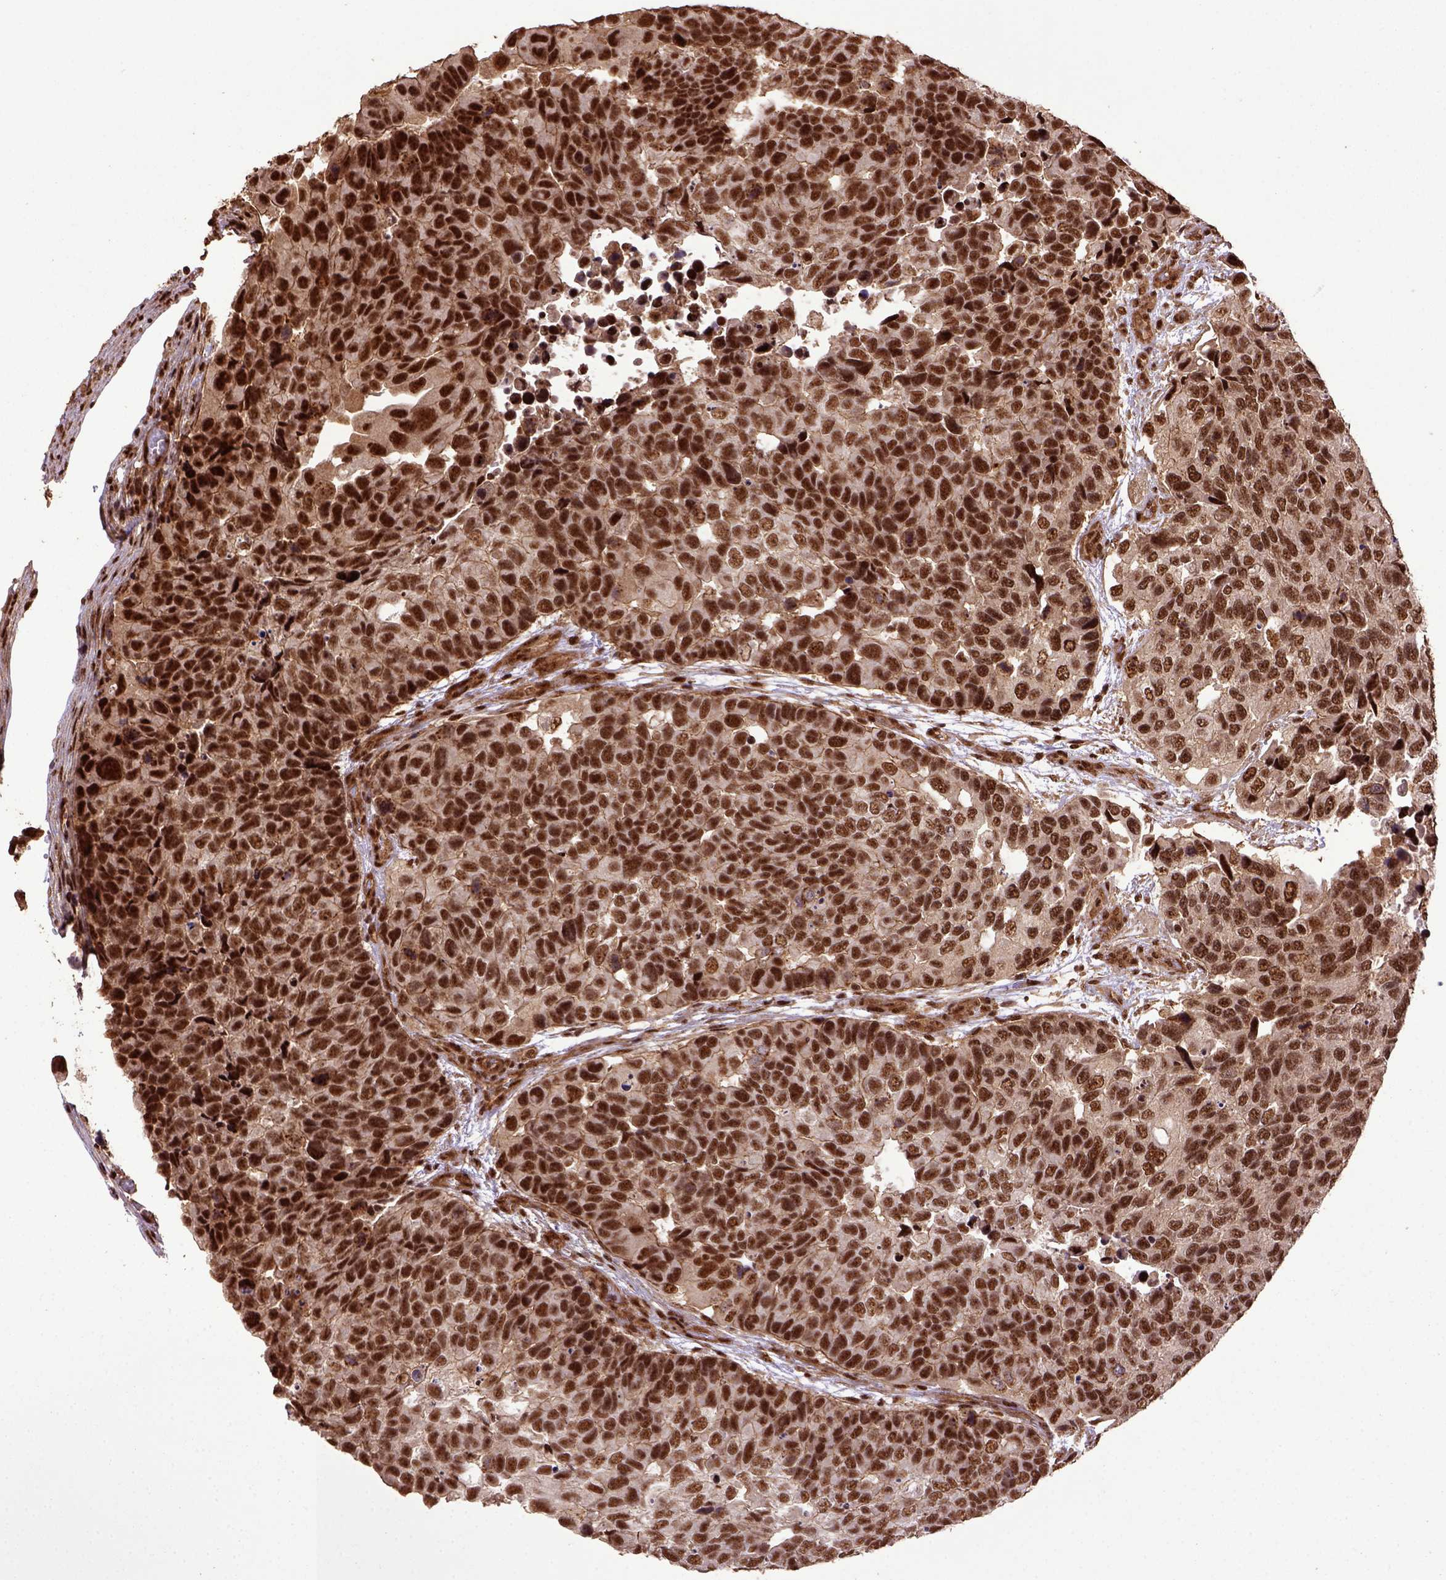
{"staining": {"intensity": "strong", "quantity": ">75%", "location": "nuclear"}, "tissue": "urothelial cancer", "cell_type": "Tumor cells", "image_type": "cancer", "snomed": [{"axis": "morphology", "description": "Urothelial carcinoma, High grade"}, {"axis": "topography", "description": "Urinary bladder"}], "caption": "A high-resolution histopathology image shows IHC staining of urothelial cancer, which shows strong nuclear expression in about >75% of tumor cells.", "gene": "PPIG", "patient": {"sex": "male", "age": 60}}